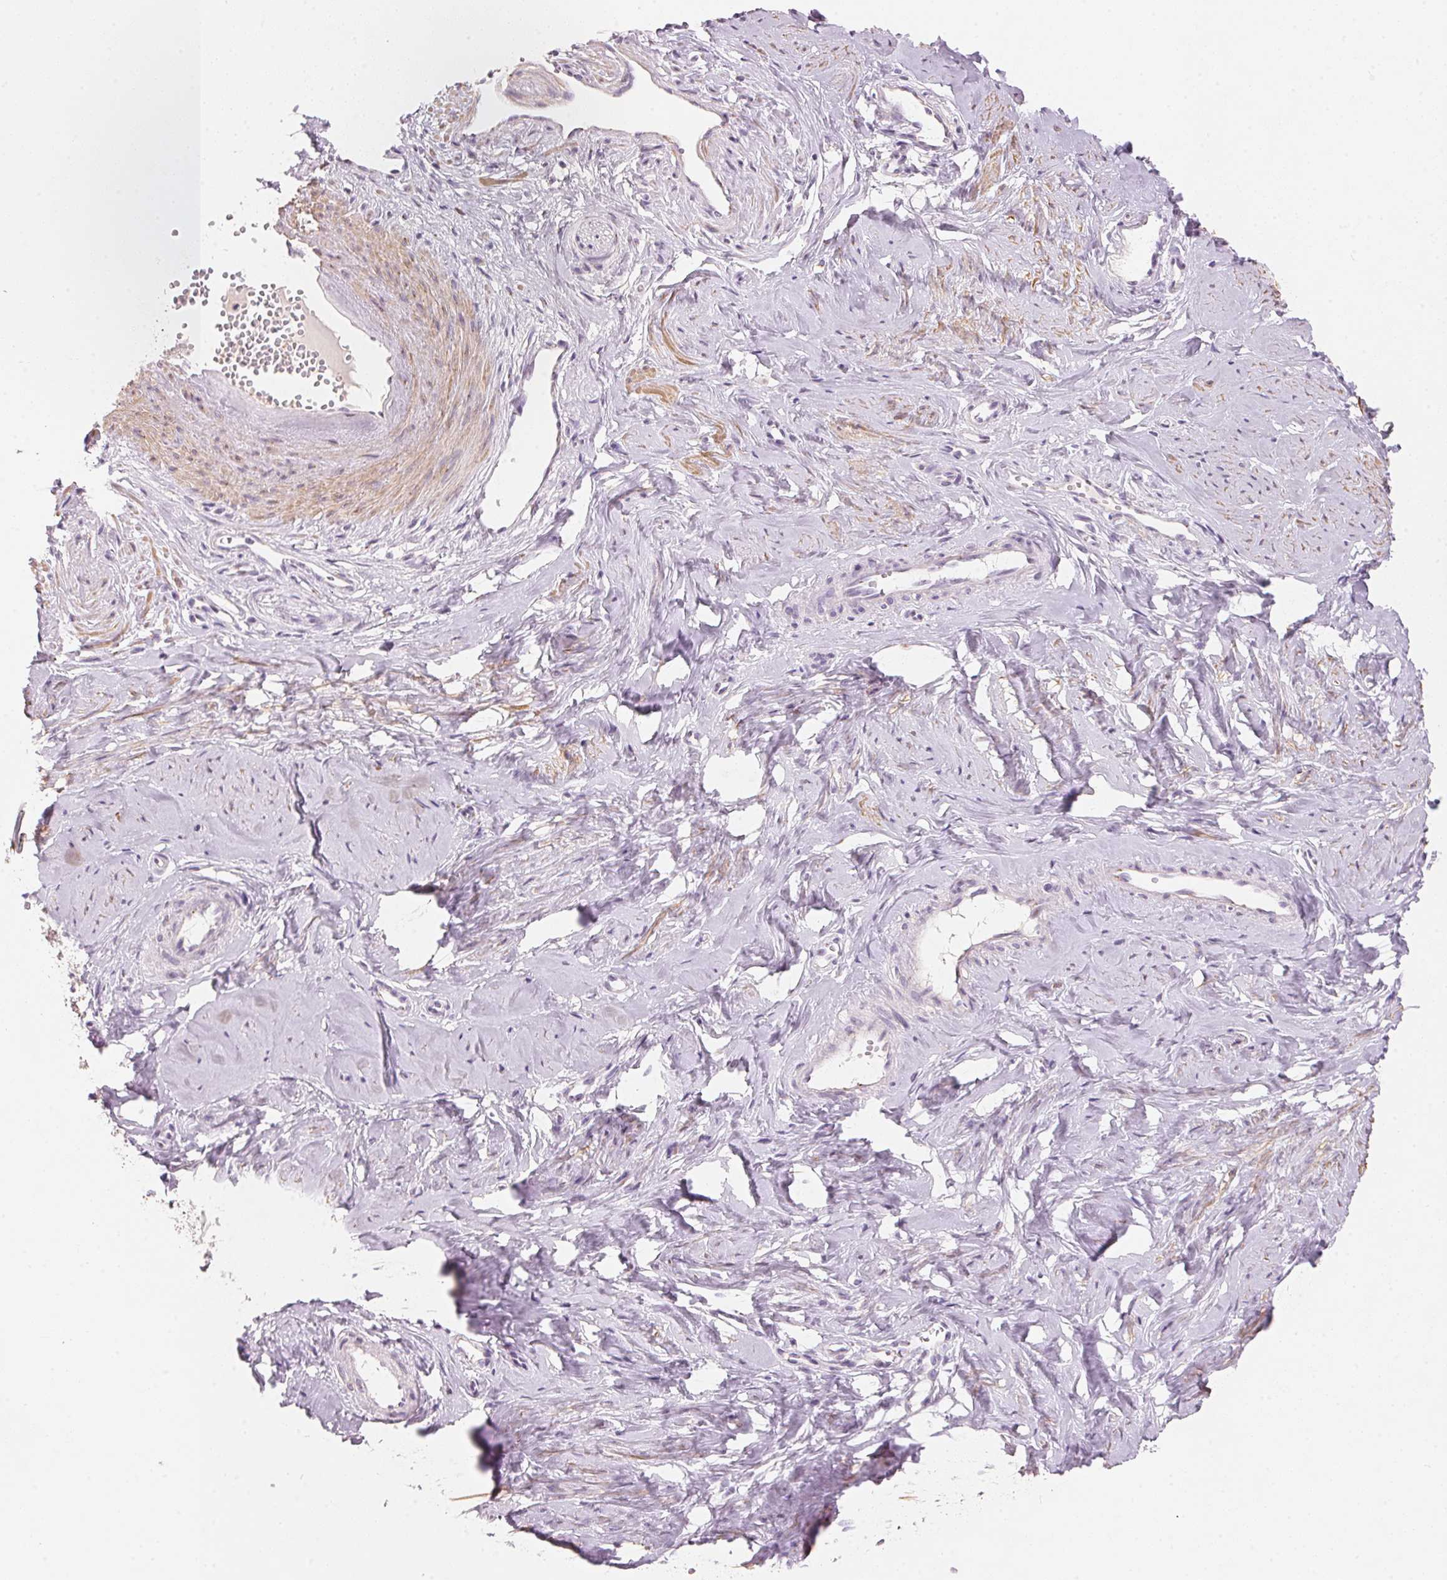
{"staining": {"intensity": "weak", "quantity": "25%-75%", "location": "cytoplasmic/membranous"}, "tissue": "smooth muscle", "cell_type": "Smooth muscle cells", "image_type": "normal", "snomed": [{"axis": "morphology", "description": "Normal tissue, NOS"}, {"axis": "topography", "description": "Smooth muscle"}], "caption": "High-magnification brightfield microscopy of benign smooth muscle stained with DAB (3,3'-diaminobenzidine) (brown) and counterstained with hematoxylin (blue). smooth muscle cells exhibit weak cytoplasmic/membranous expression is seen in about25%-75% of cells.", "gene": "DRAM2", "patient": {"sex": "female", "age": 48}}